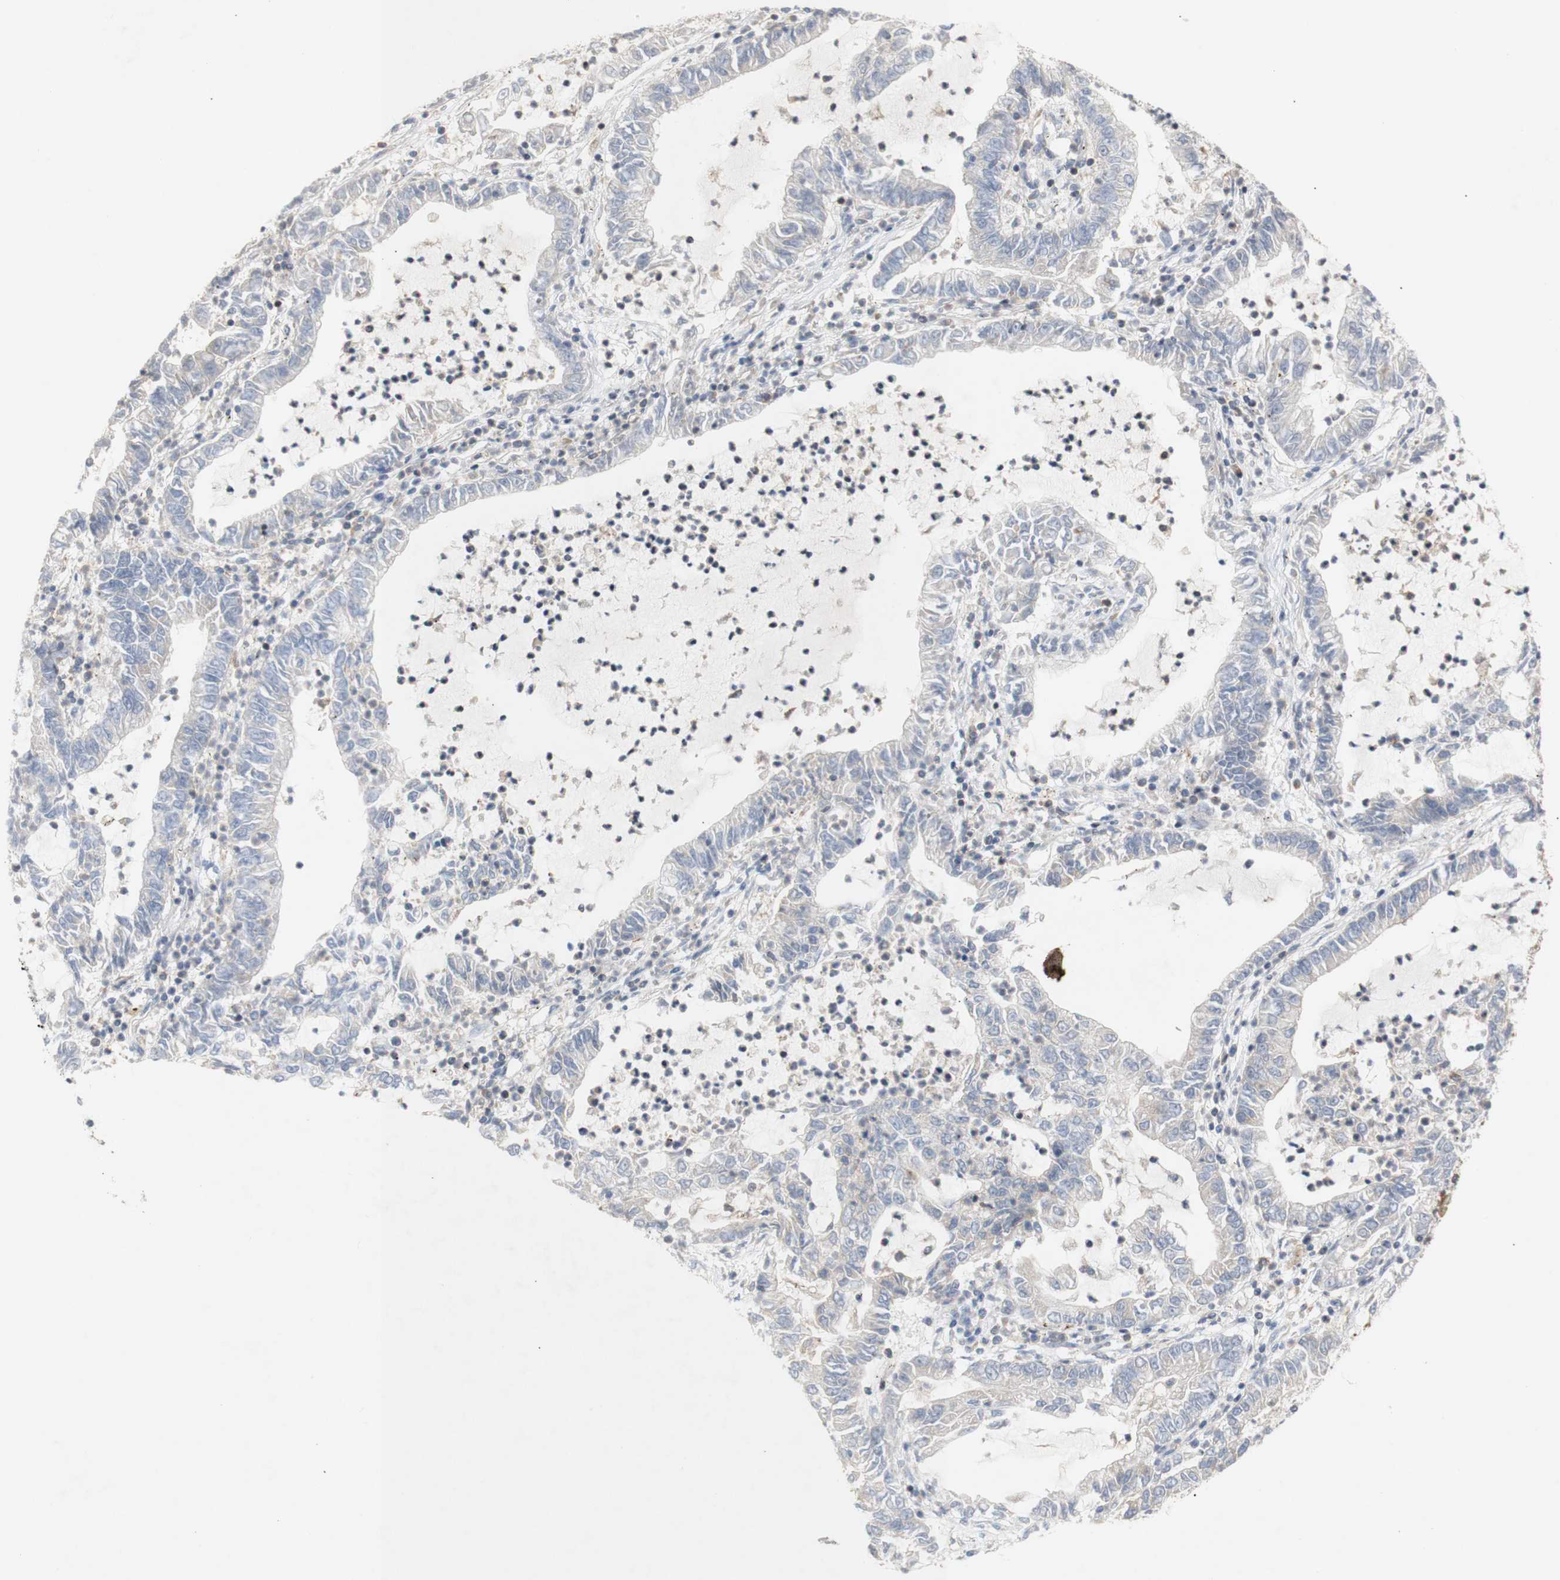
{"staining": {"intensity": "negative", "quantity": "none", "location": "none"}, "tissue": "lung cancer", "cell_type": "Tumor cells", "image_type": "cancer", "snomed": [{"axis": "morphology", "description": "Adenocarcinoma, NOS"}, {"axis": "topography", "description": "Lung"}], "caption": "Immunohistochemical staining of lung adenocarcinoma shows no significant expression in tumor cells.", "gene": "IKBKG", "patient": {"sex": "female", "age": 51}}